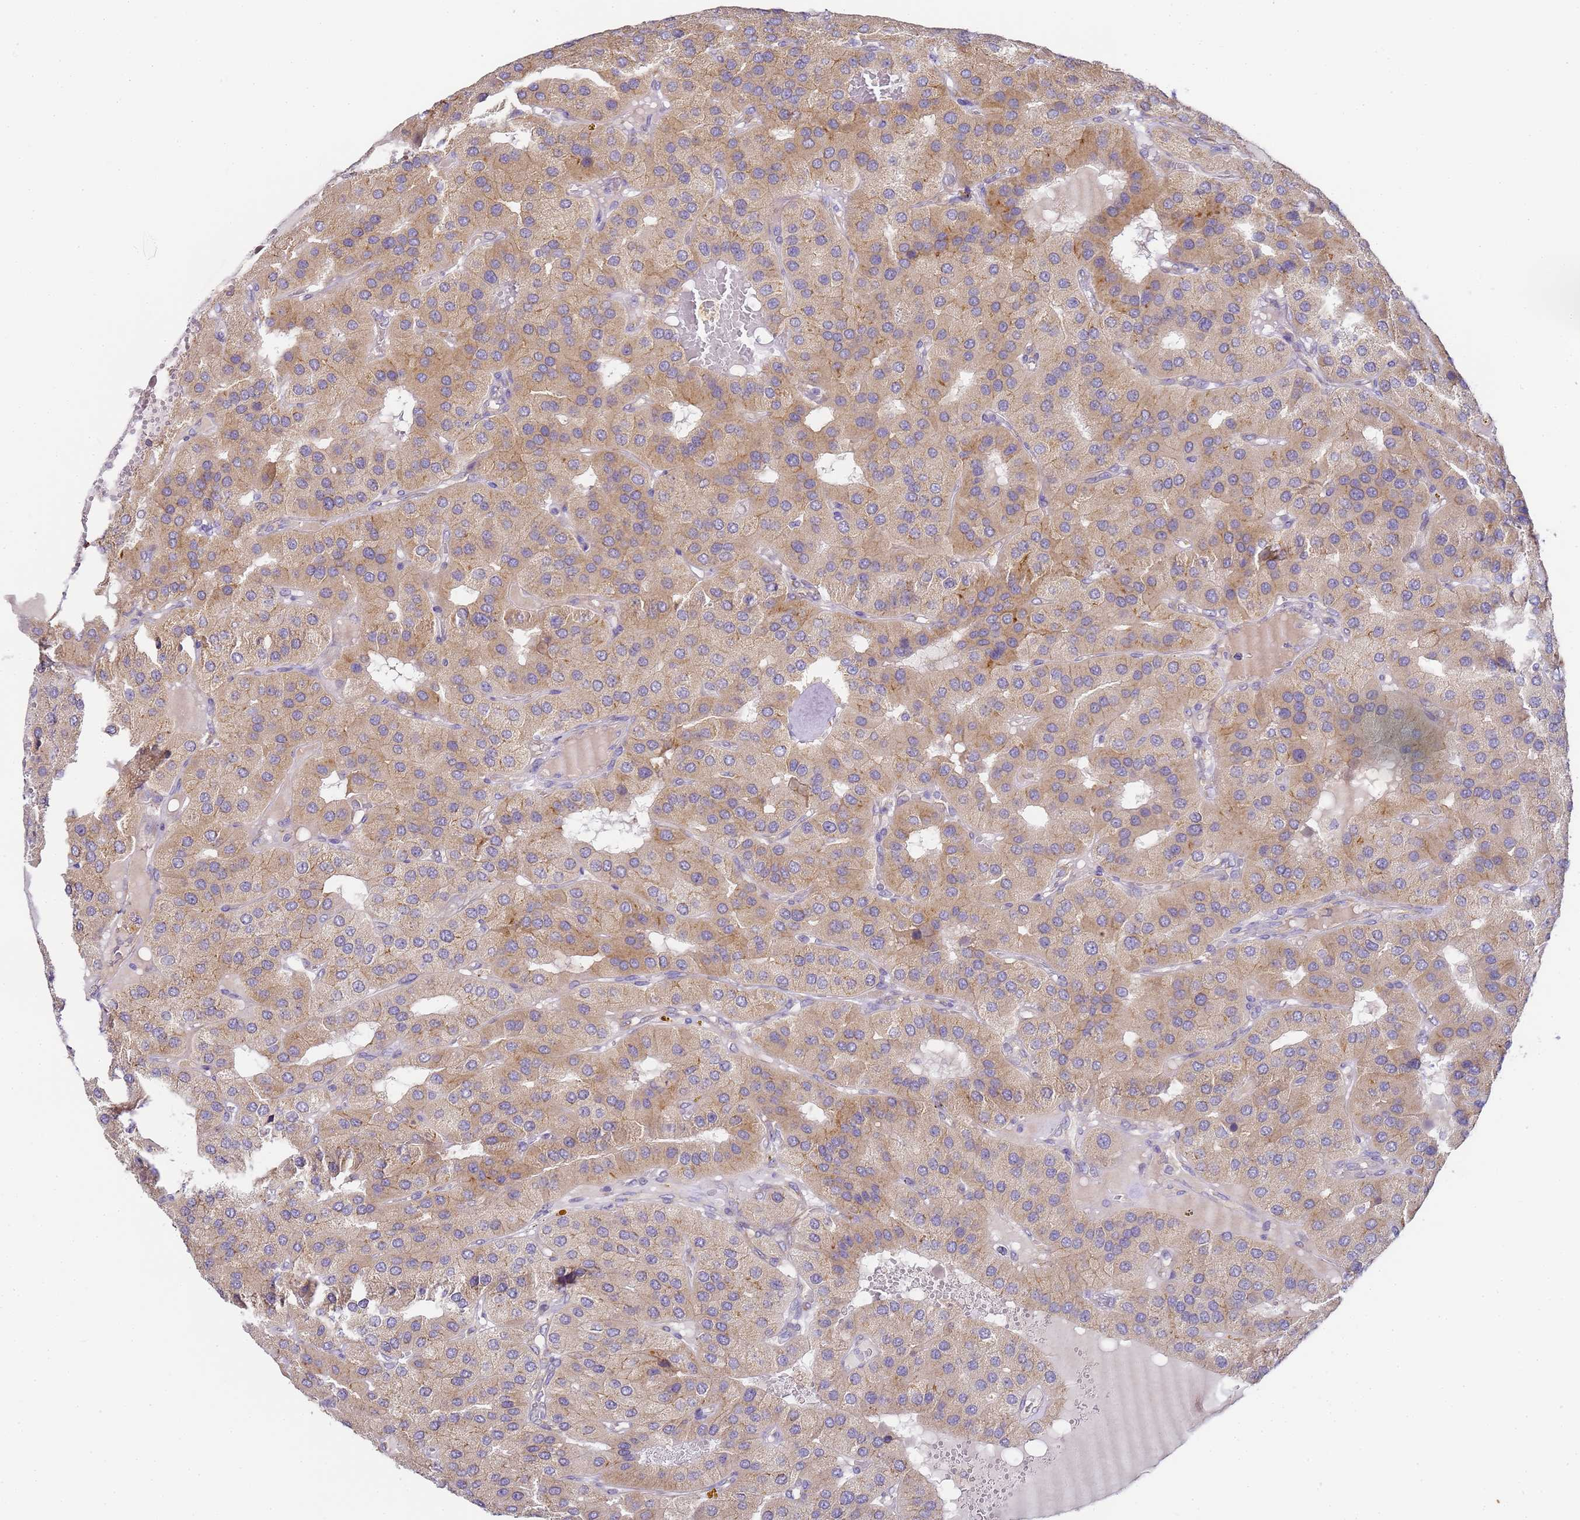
{"staining": {"intensity": "moderate", "quantity": ">75%", "location": "cytoplasmic/membranous"}, "tissue": "parathyroid gland", "cell_type": "Glandular cells", "image_type": "normal", "snomed": [{"axis": "morphology", "description": "Normal tissue, NOS"}, {"axis": "morphology", "description": "Adenoma, NOS"}, {"axis": "topography", "description": "Parathyroid gland"}], "caption": "This micrograph demonstrates IHC staining of normal human parathyroid gland, with medium moderate cytoplasmic/membranous expression in approximately >75% of glandular cells.", "gene": "RPL13A", "patient": {"sex": "female", "age": 86}}